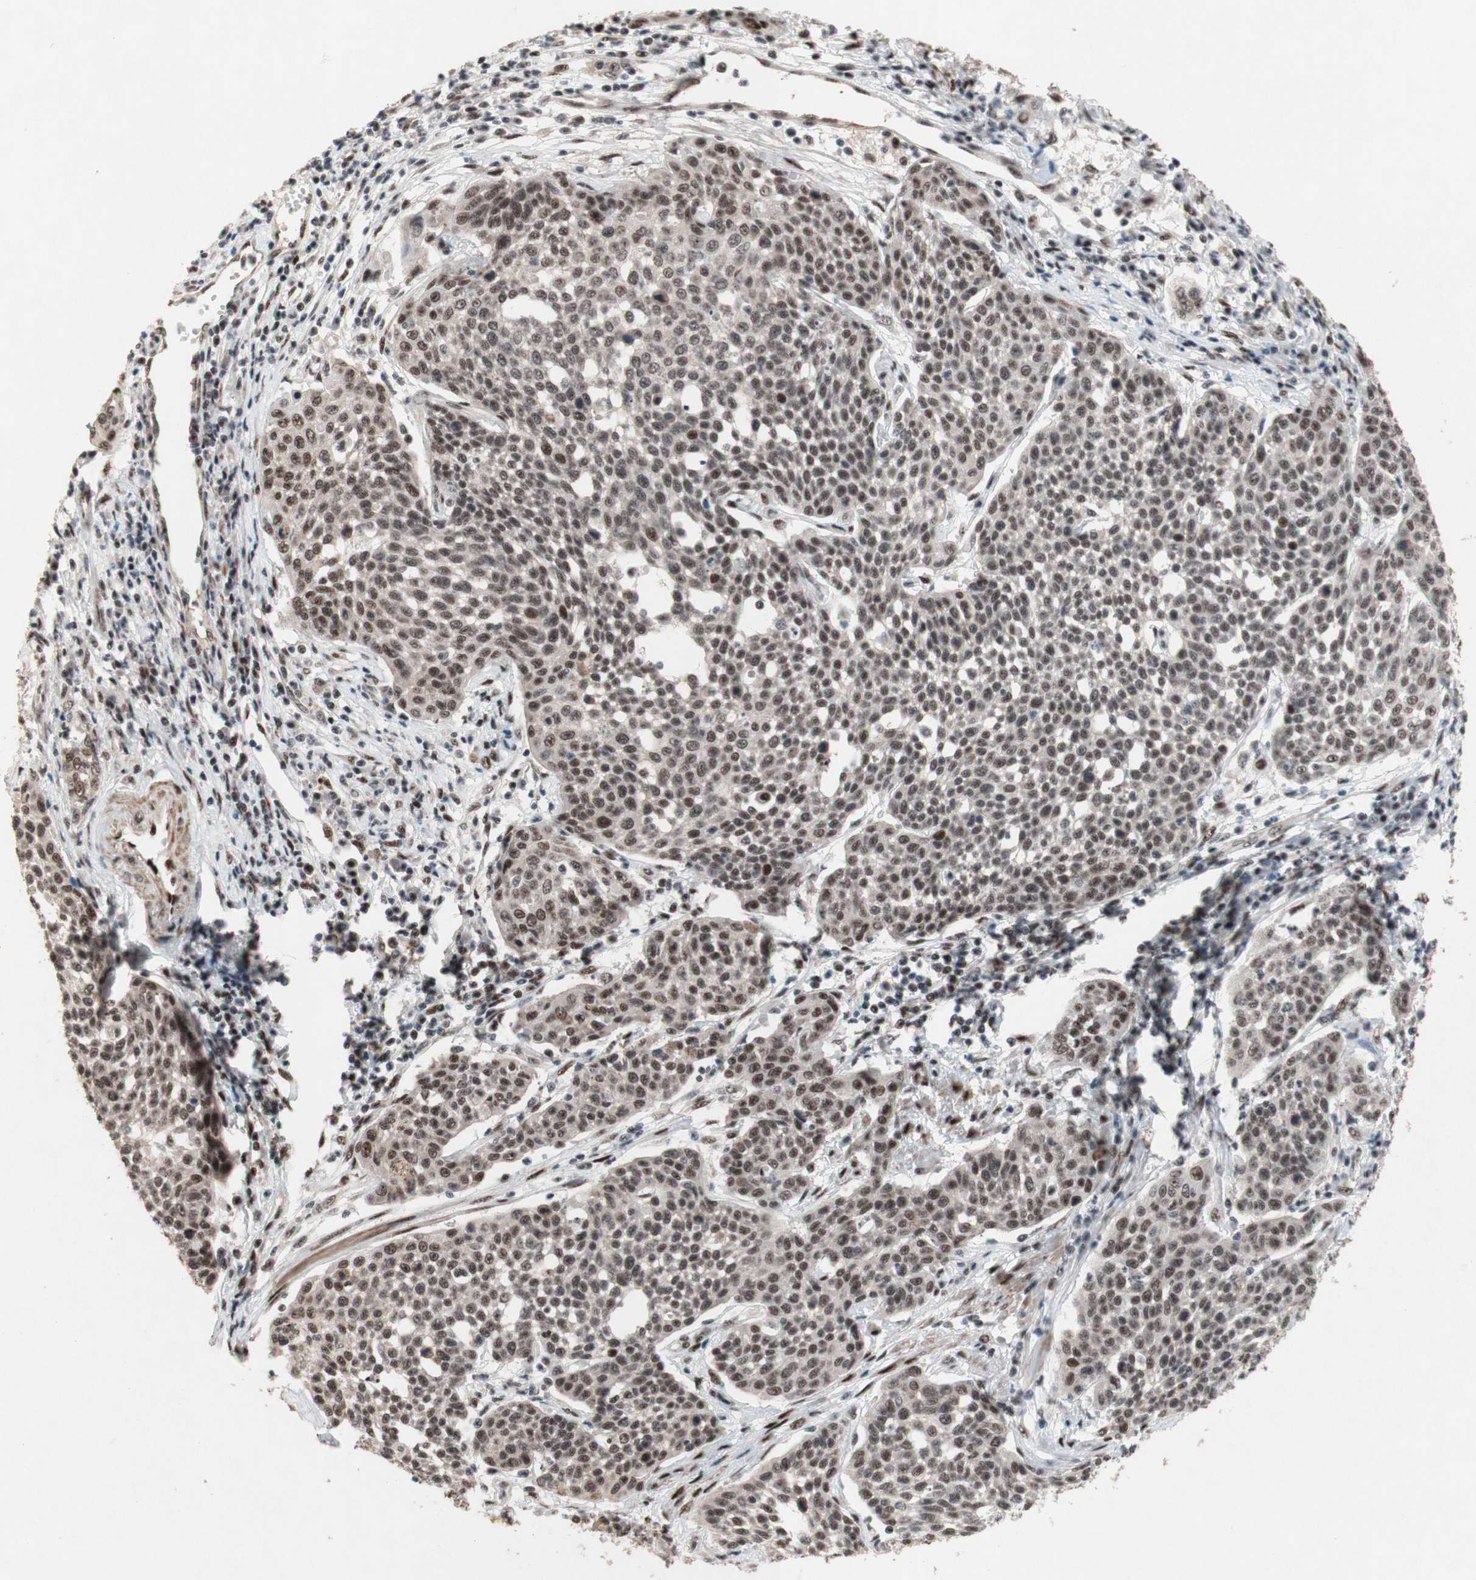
{"staining": {"intensity": "moderate", "quantity": ">75%", "location": "nuclear"}, "tissue": "cervical cancer", "cell_type": "Tumor cells", "image_type": "cancer", "snomed": [{"axis": "morphology", "description": "Squamous cell carcinoma, NOS"}, {"axis": "topography", "description": "Cervix"}], "caption": "Tumor cells show moderate nuclear expression in about >75% of cells in cervical squamous cell carcinoma.", "gene": "TLE1", "patient": {"sex": "female", "age": 34}}